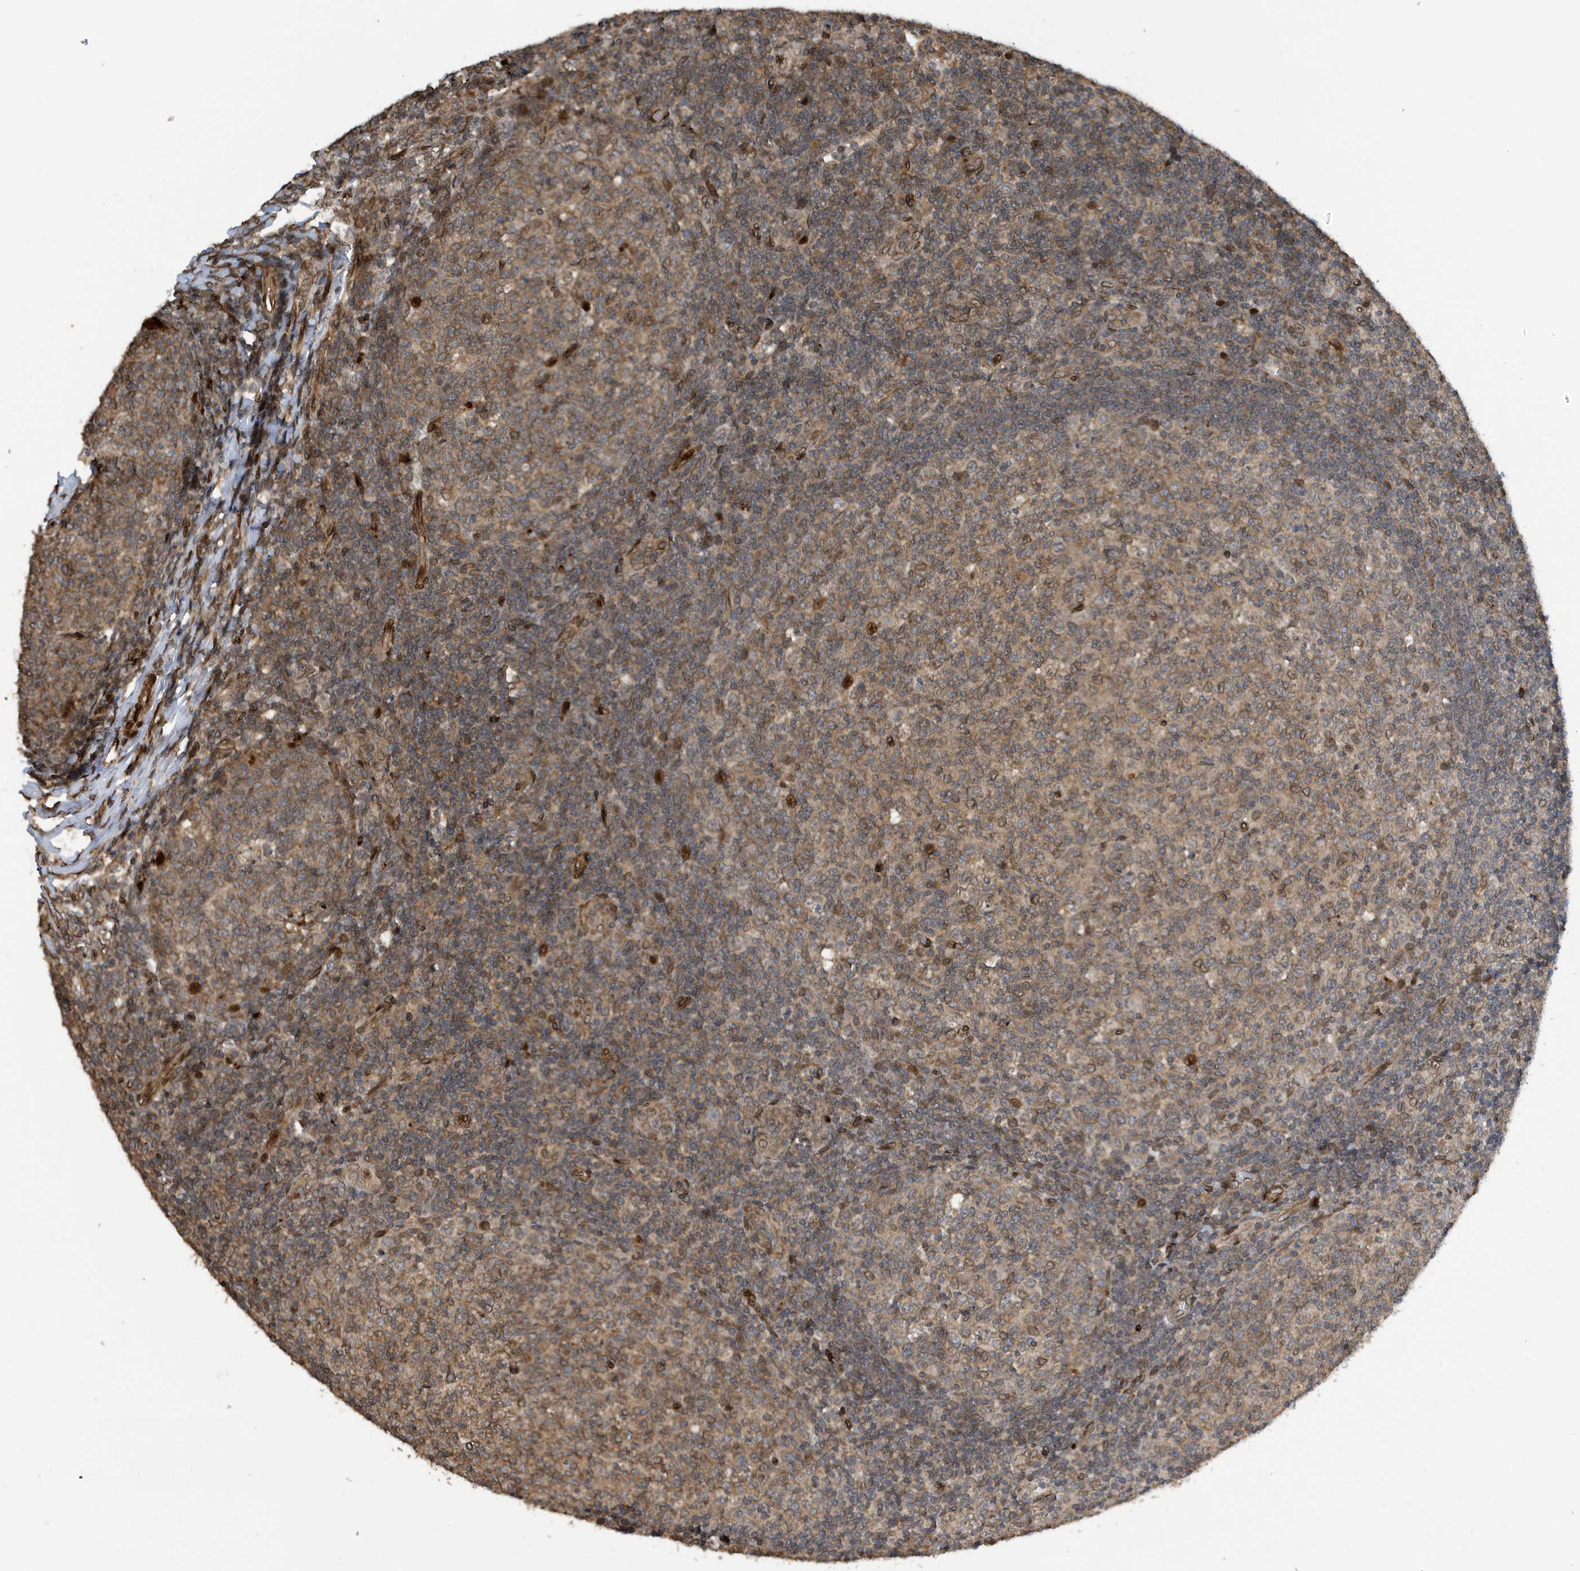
{"staining": {"intensity": "weak", "quantity": ">75%", "location": "cytoplasmic/membranous"}, "tissue": "tonsil", "cell_type": "Germinal center cells", "image_type": "normal", "snomed": [{"axis": "morphology", "description": "Normal tissue, NOS"}, {"axis": "topography", "description": "Tonsil"}], "caption": "Brown immunohistochemical staining in benign human tonsil exhibits weak cytoplasmic/membranous expression in approximately >75% of germinal center cells. (DAB IHC with brightfield microscopy, high magnification).", "gene": "DUSP18", "patient": {"sex": "female", "age": 19}}